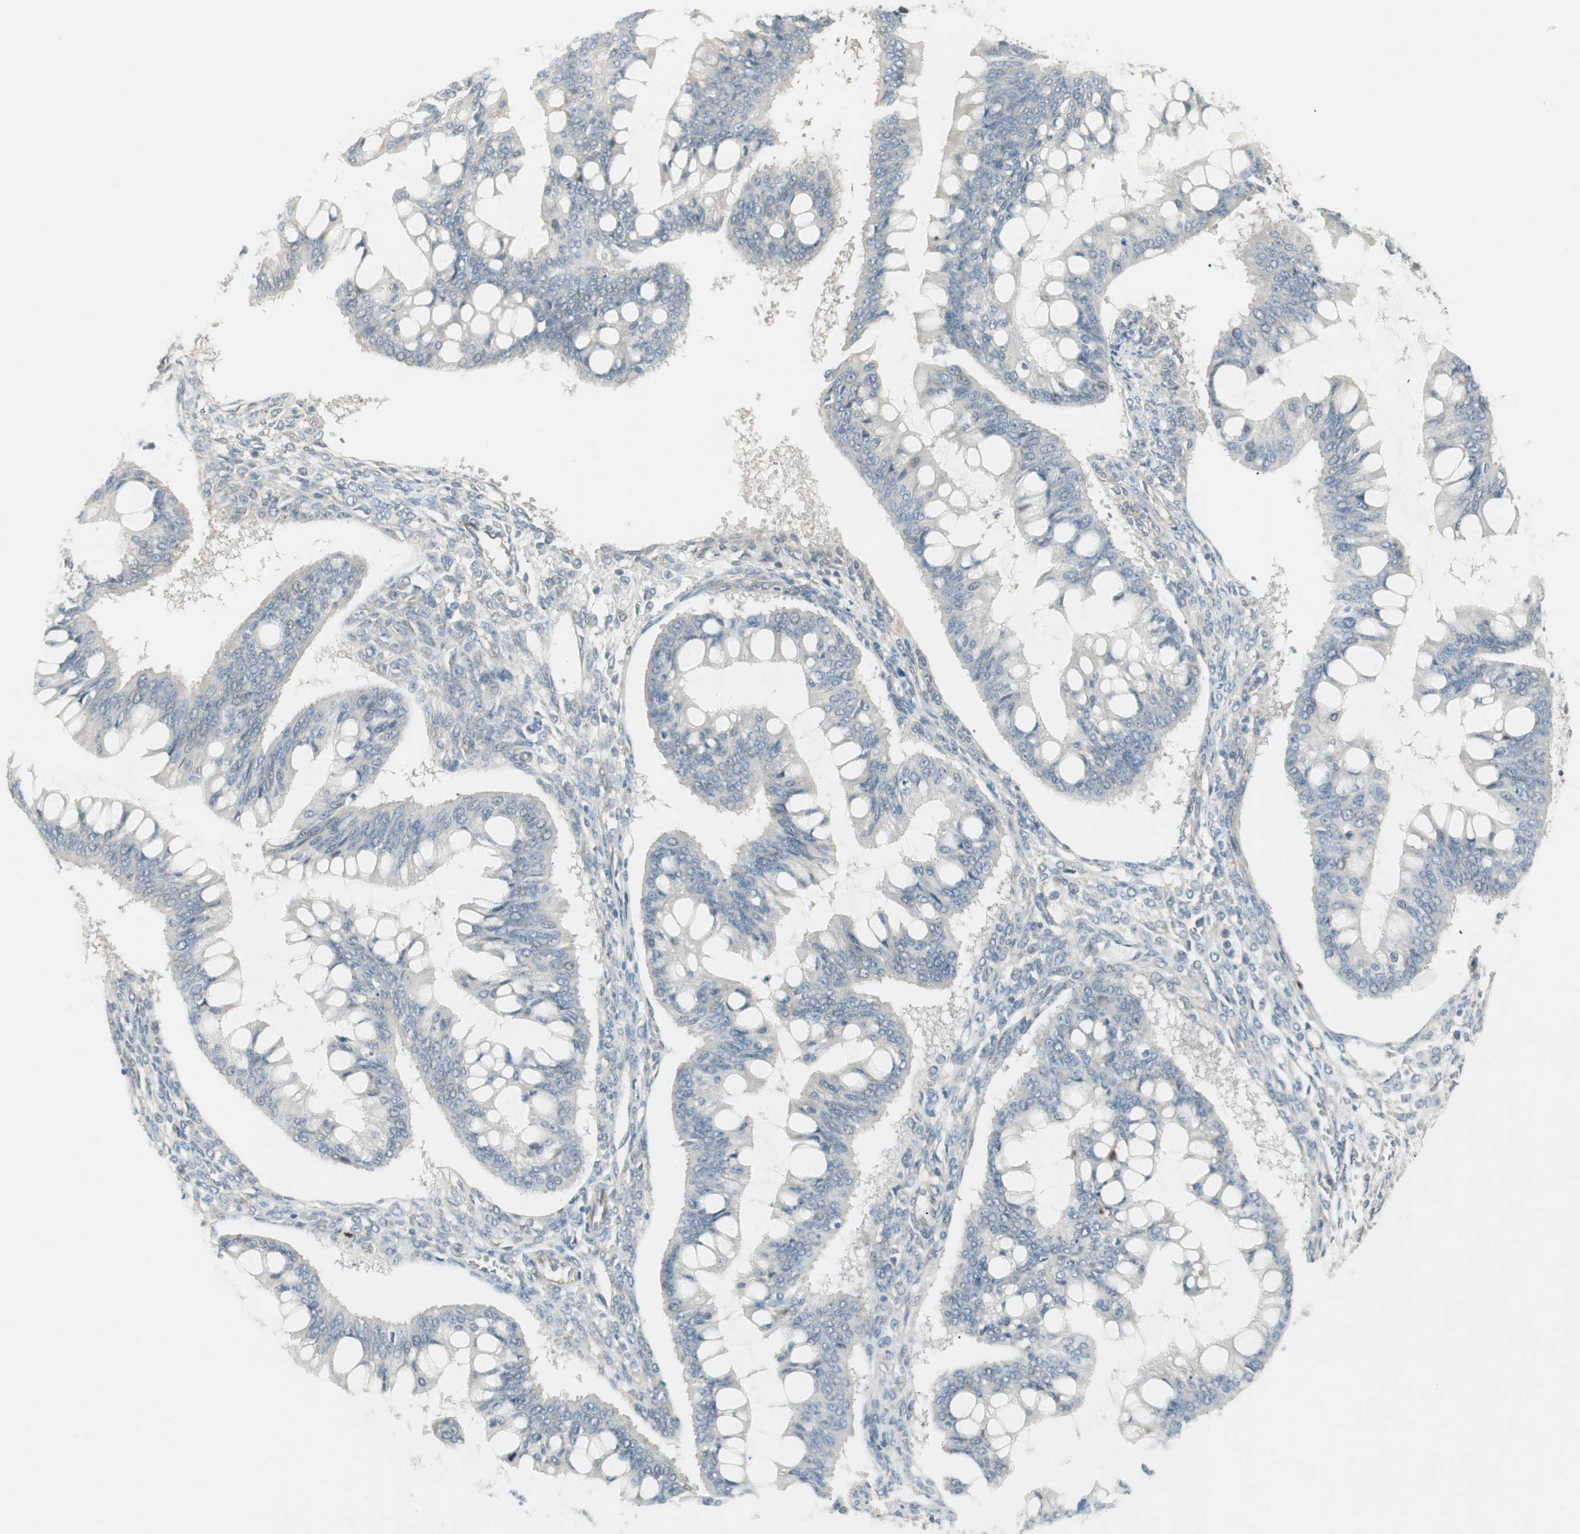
{"staining": {"intensity": "negative", "quantity": "none", "location": "none"}, "tissue": "ovarian cancer", "cell_type": "Tumor cells", "image_type": "cancer", "snomed": [{"axis": "morphology", "description": "Cystadenocarcinoma, mucinous, NOS"}, {"axis": "topography", "description": "Ovary"}], "caption": "Immunohistochemistry of mucinous cystadenocarcinoma (ovarian) shows no positivity in tumor cells.", "gene": "STON1-GTF2A1L", "patient": {"sex": "female", "age": 73}}